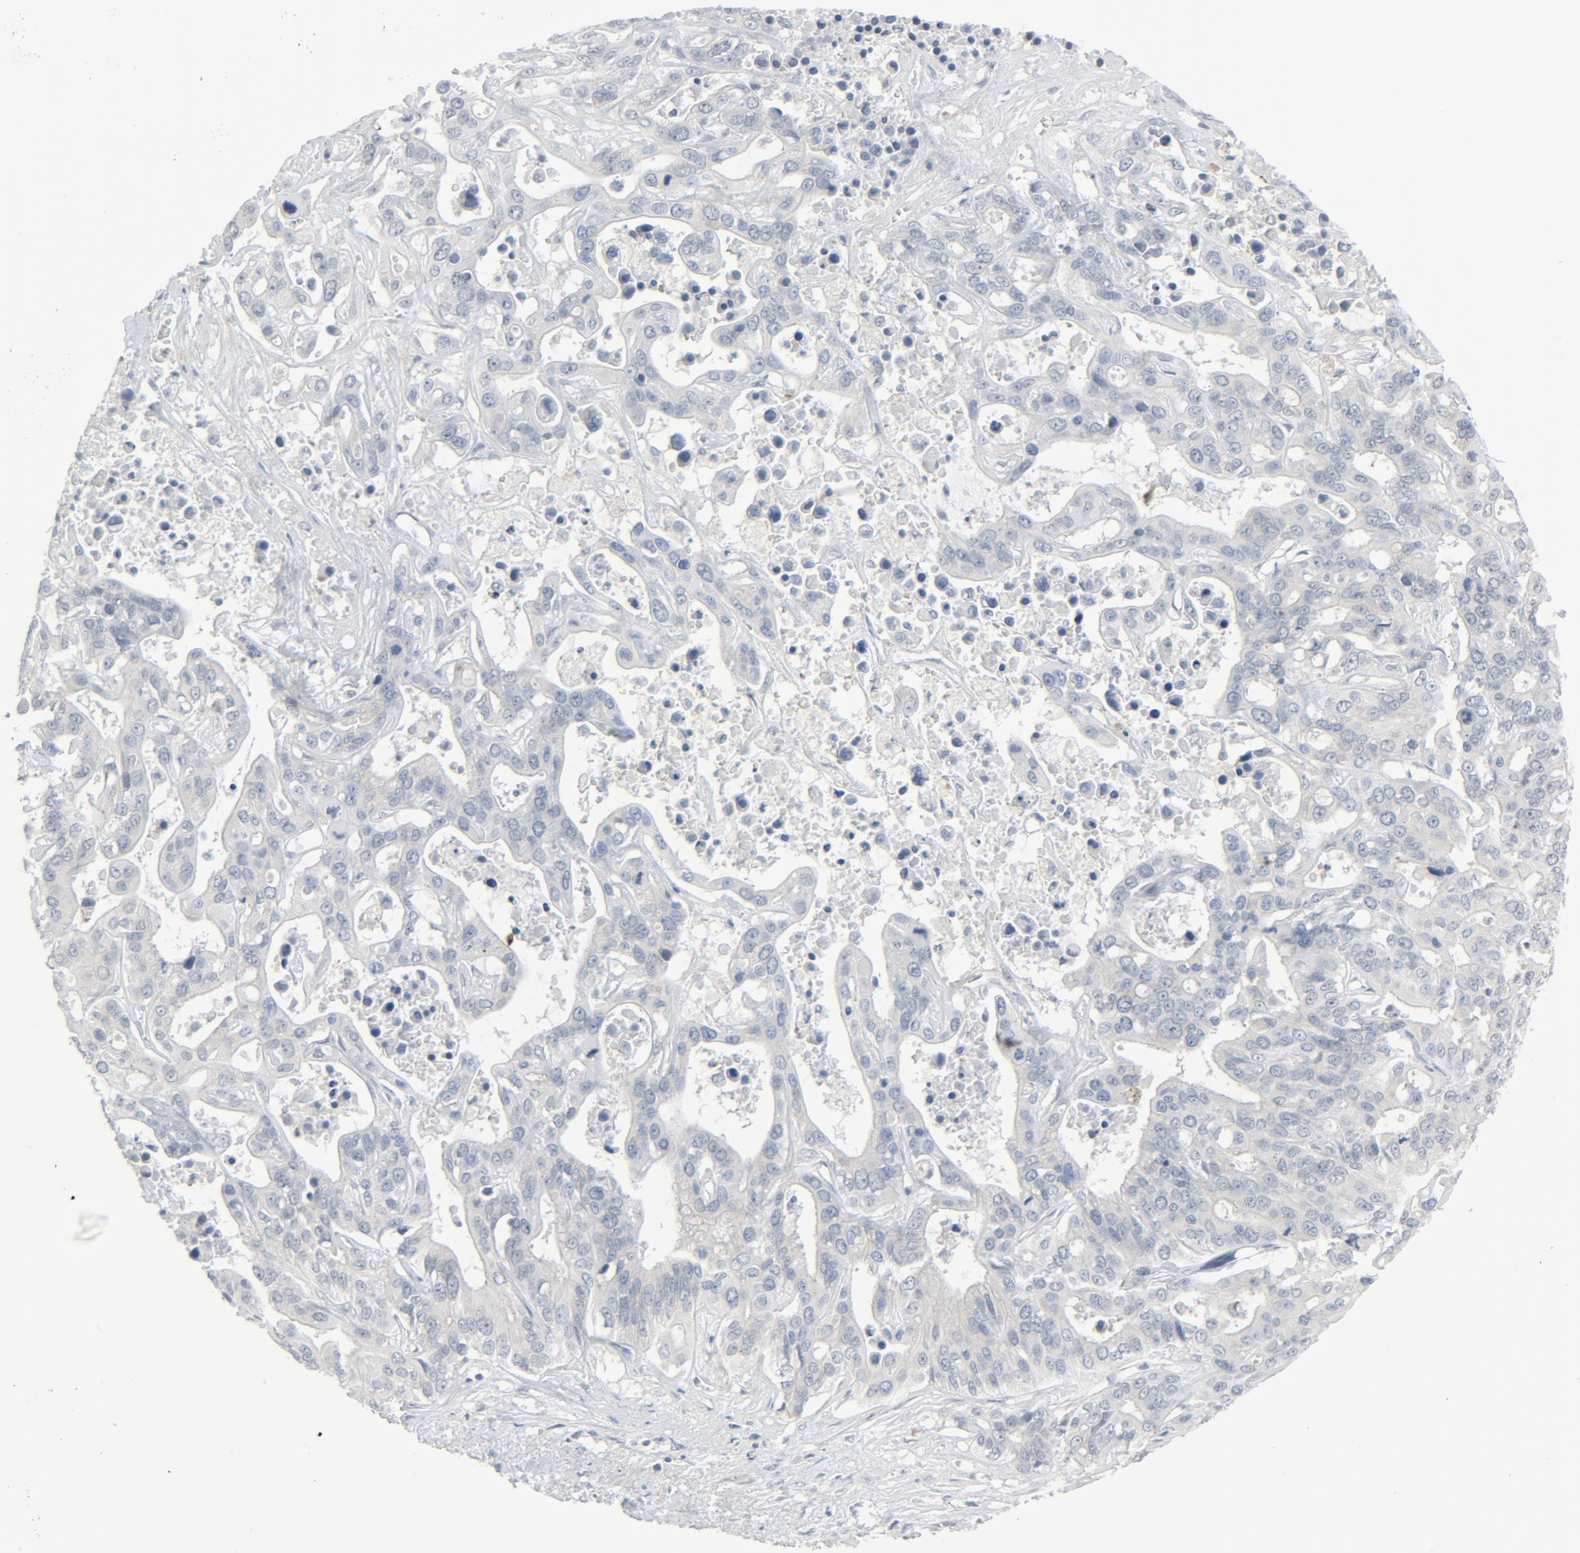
{"staining": {"intensity": "negative", "quantity": "none", "location": "none"}, "tissue": "liver cancer", "cell_type": "Tumor cells", "image_type": "cancer", "snomed": [{"axis": "morphology", "description": "Cholangiocarcinoma"}, {"axis": "topography", "description": "Liver"}], "caption": "There is no significant positivity in tumor cells of liver cholangiocarcinoma.", "gene": "FGFR3", "patient": {"sex": "female", "age": 65}}